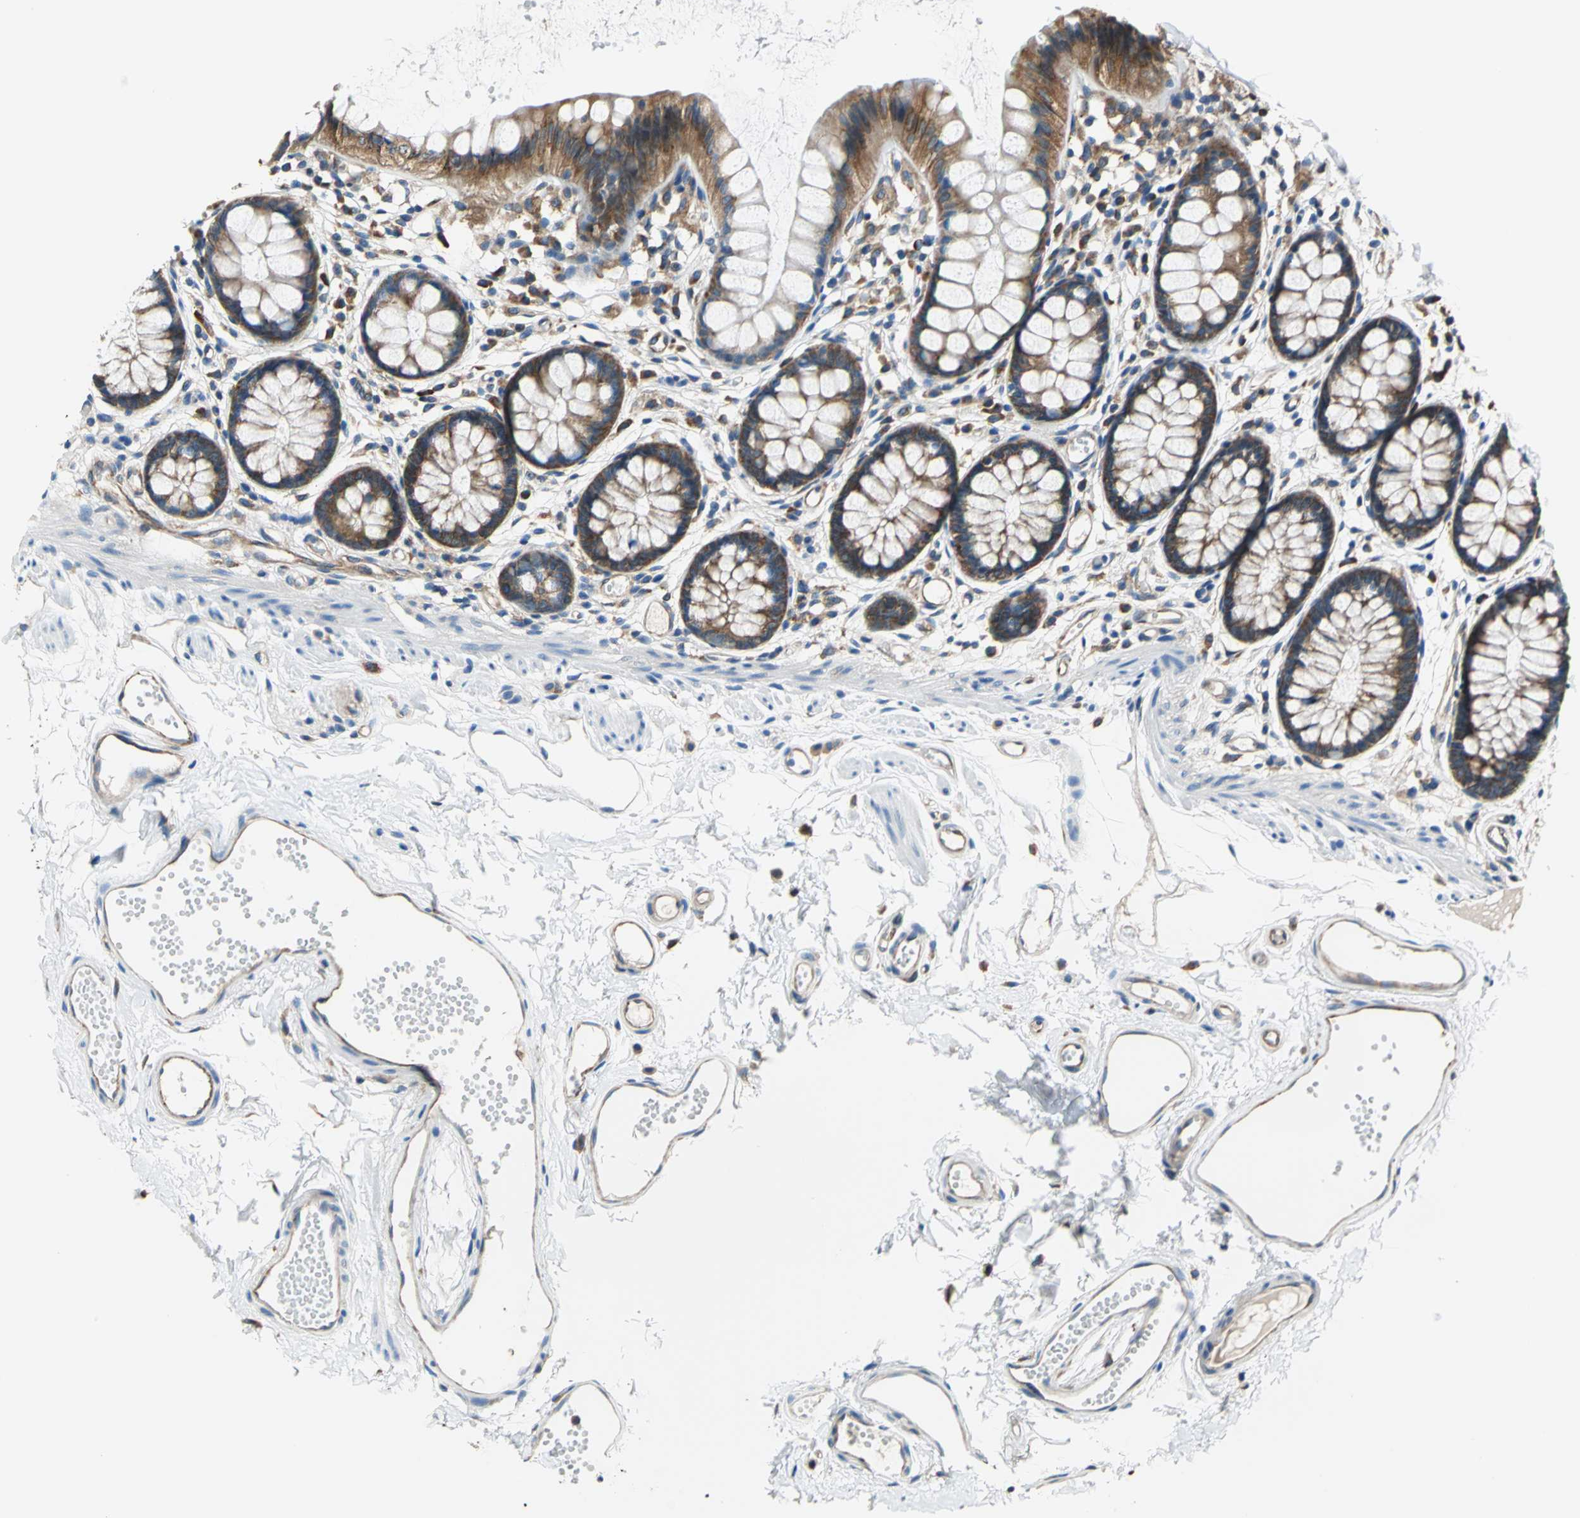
{"staining": {"intensity": "strong", "quantity": ">75%", "location": "cytoplasmic/membranous"}, "tissue": "rectum", "cell_type": "Glandular cells", "image_type": "normal", "snomed": [{"axis": "morphology", "description": "Normal tissue, NOS"}, {"axis": "topography", "description": "Rectum"}], "caption": "Protein expression analysis of benign human rectum reveals strong cytoplasmic/membranous positivity in approximately >75% of glandular cells. The protein of interest is stained brown, and the nuclei are stained in blue (DAB (3,3'-diaminobenzidine) IHC with brightfield microscopy, high magnification).", "gene": "TRIM25", "patient": {"sex": "female", "age": 66}}